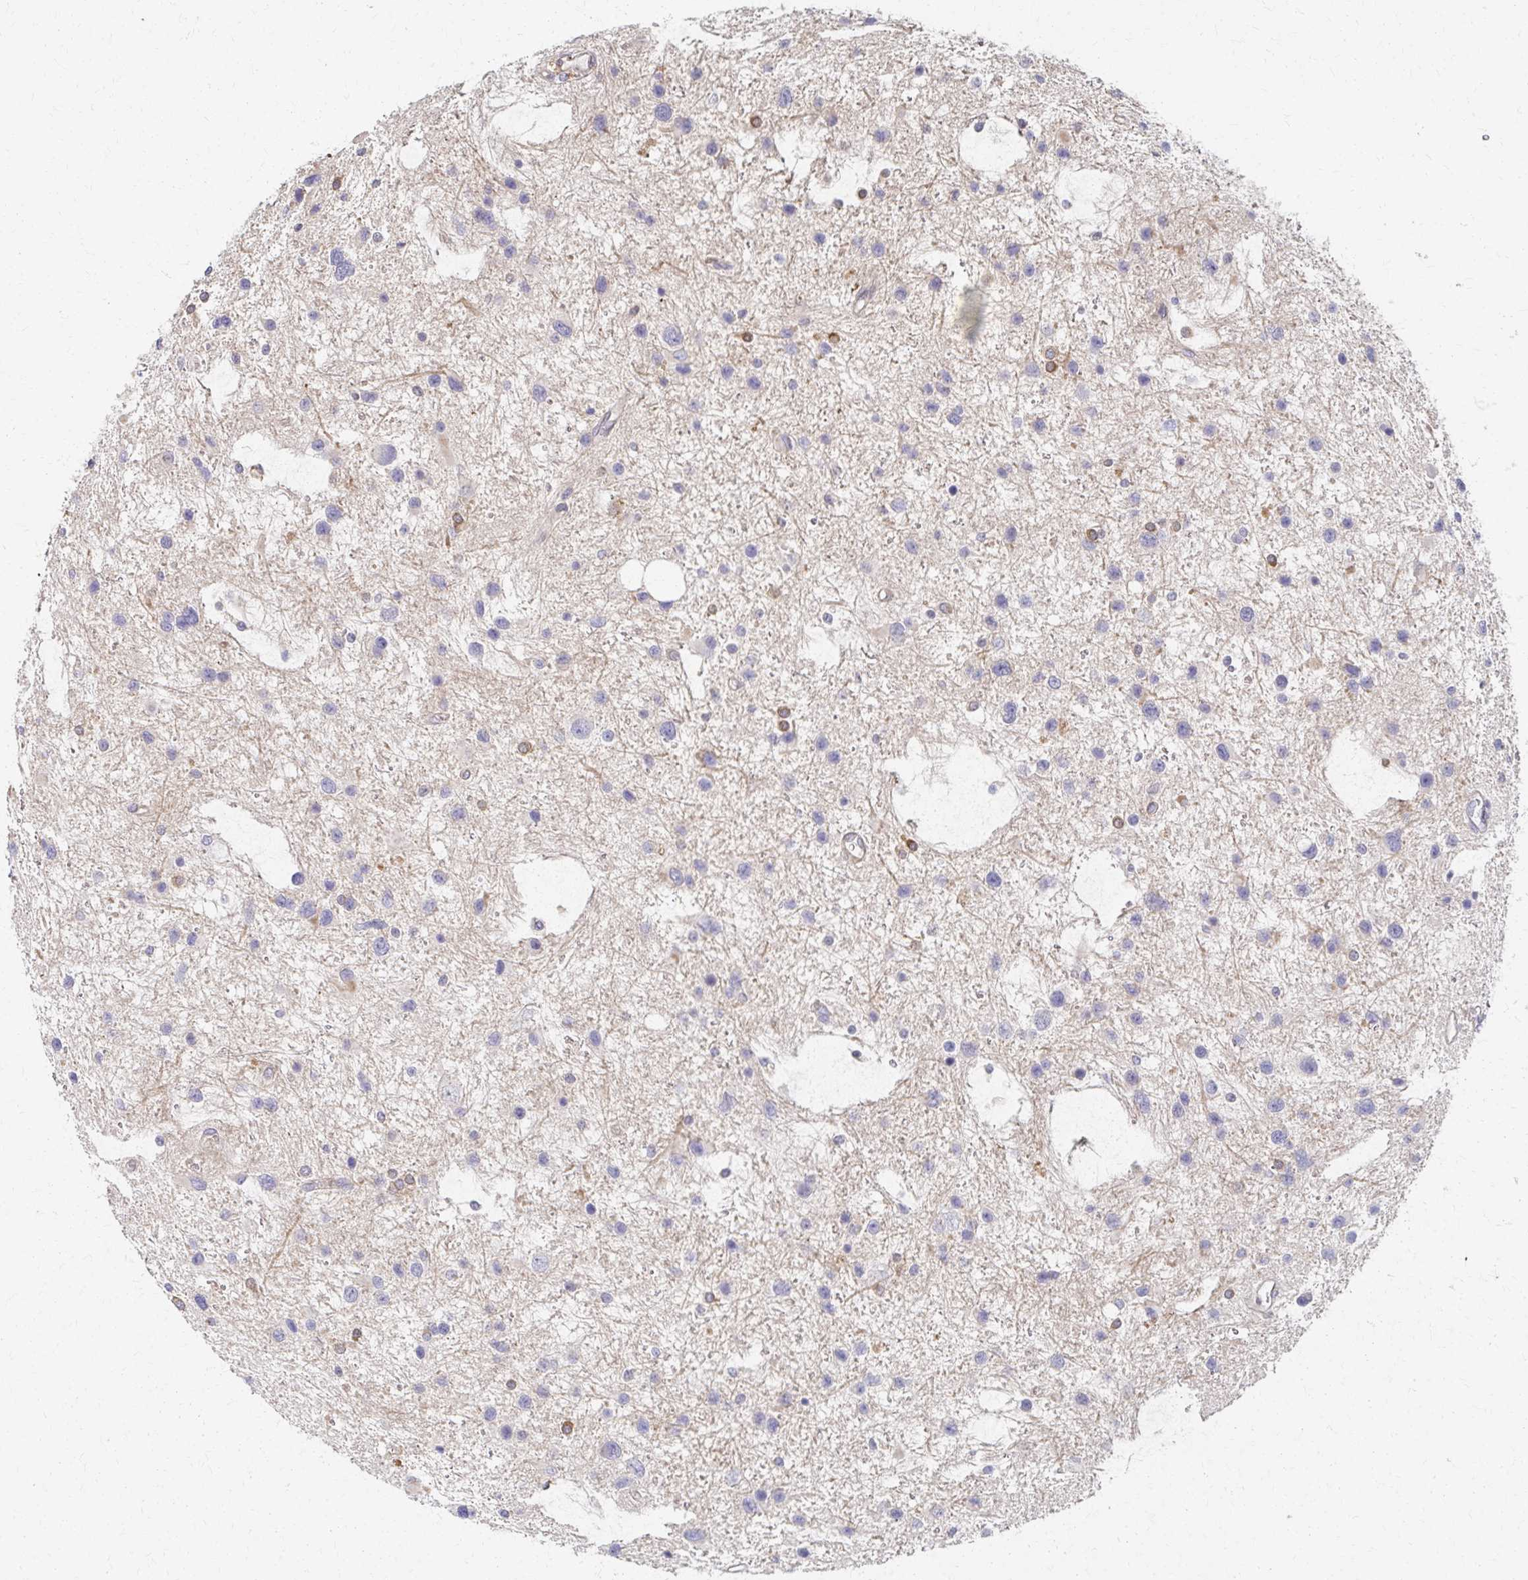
{"staining": {"intensity": "negative", "quantity": "none", "location": "none"}, "tissue": "glioma", "cell_type": "Tumor cells", "image_type": "cancer", "snomed": [{"axis": "morphology", "description": "Glioma, malignant, Low grade"}, {"axis": "topography", "description": "Brain"}], "caption": "An IHC image of glioma is shown. There is no staining in tumor cells of glioma. (Brightfield microscopy of DAB immunohistochemistry at high magnification).", "gene": "EOLA2", "patient": {"sex": "female", "age": 32}}